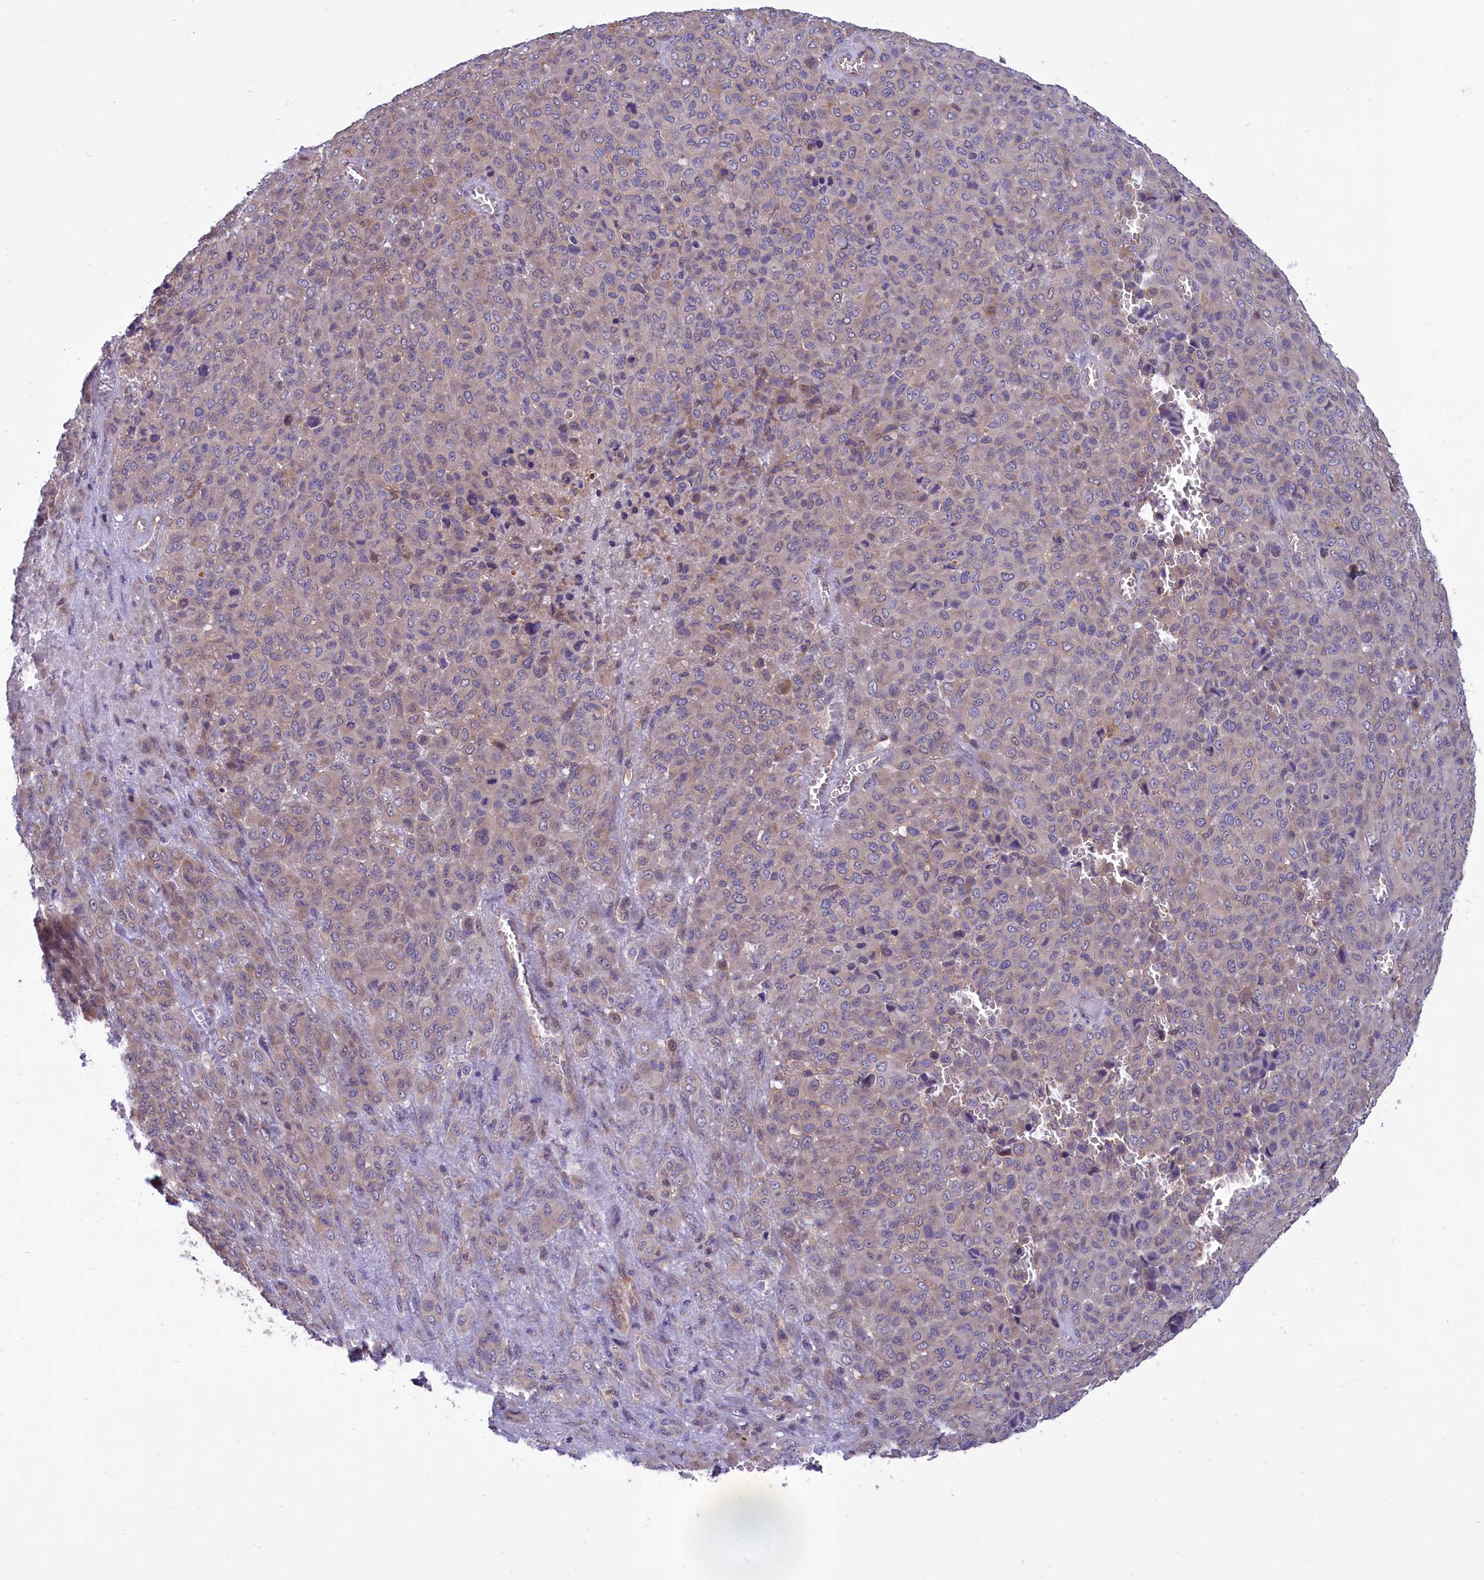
{"staining": {"intensity": "weak", "quantity": "<25%", "location": "cytoplasmic/membranous"}, "tissue": "melanoma", "cell_type": "Tumor cells", "image_type": "cancer", "snomed": [{"axis": "morphology", "description": "Malignant melanoma, Metastatic site"}, {"axis": "topography", "description": "Skin"}], "caption": "Immunohistochemistry (IHC) of melanoma demonstrates no expression in tumor cells.", "gene": "AMDHD2", "patient": {"sex": "female", "age": 81}}